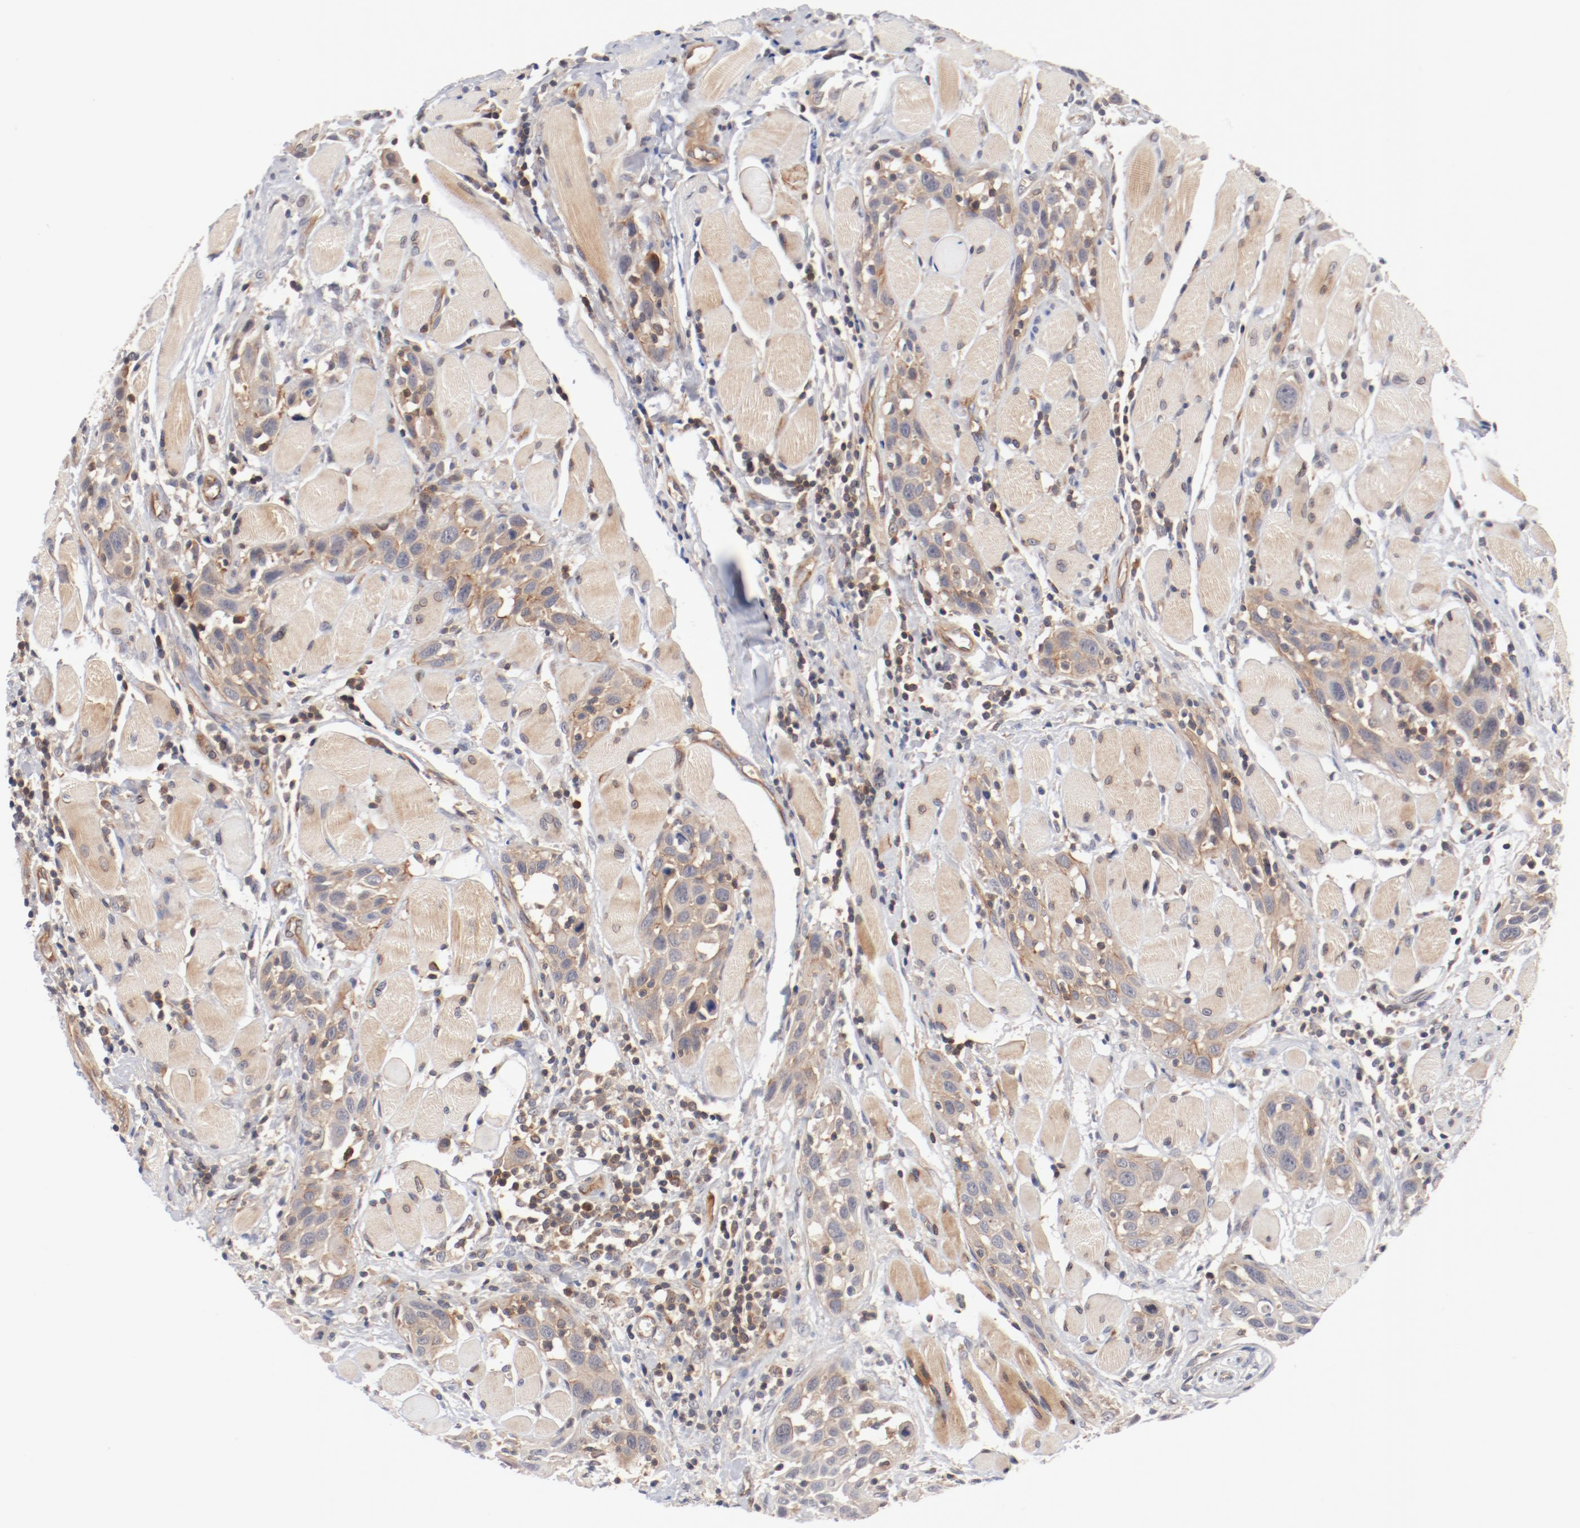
{"staining": {"intensity": "weak", "quantity": "25%-75%", "location": "cytoplasmic/membranous"}, "tissue": "head and neck cancer", "cell_type": "Tumor cells", "image_type": "cancer", "snomed": [{"axis": "morphology", "description": "Squamous cell carcinoma, NOS"}, {"axis": "topography", "description": "Oral tissue"}, {"axis": "topography", "description": "Head-Neck"}], "caption": "This image shows head and neck cancer stained with IHC to label a protein in brown. The cytoplasmic/membranous of tumor cells show weak positivity for the protein. Nuclei are counter-stained blue.", "gene": "ZNF267", "patient": {"sex": "female", "age": 50}}